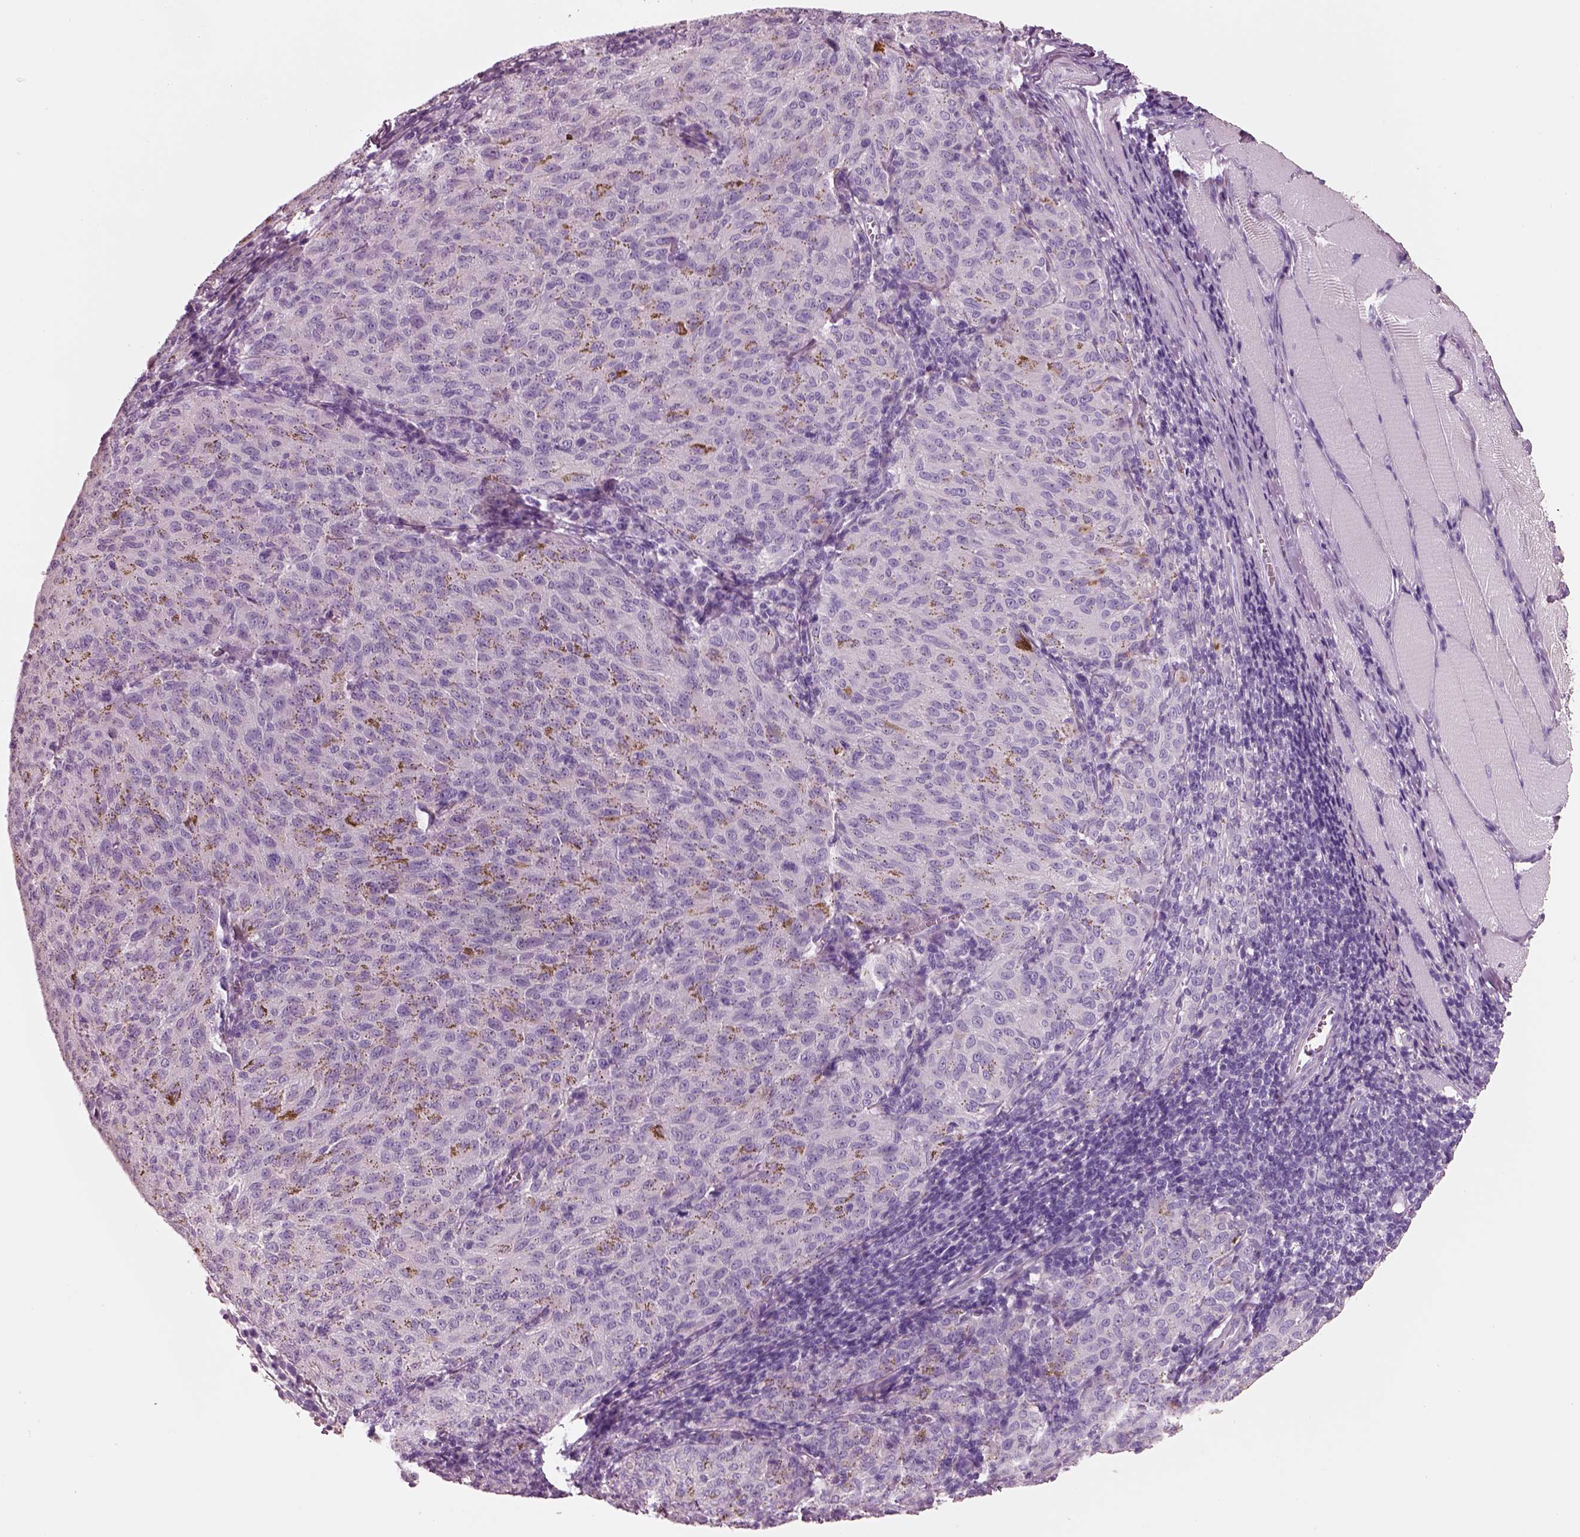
{"staining": {"intensity": "negative", "quantity": "none", "location": "none"}, "tissue": "melanoma", "cell_type": "Tumor cells", "image_type": "cancer", "snomed": [{"axis": "morphology", "description": "Malignant melanoma, NOS"}, {"axis": "topography", "description": "Skin"}], "caption": "This histopathology image is of melanoma stained with immunohistochemistry (IHC) to label a protein in brown with the nuclei are counter-stained blue. There is no positivity in tumor cells.", "gene": "PNOC", "patient": {"sex": "female", "age": 72}}